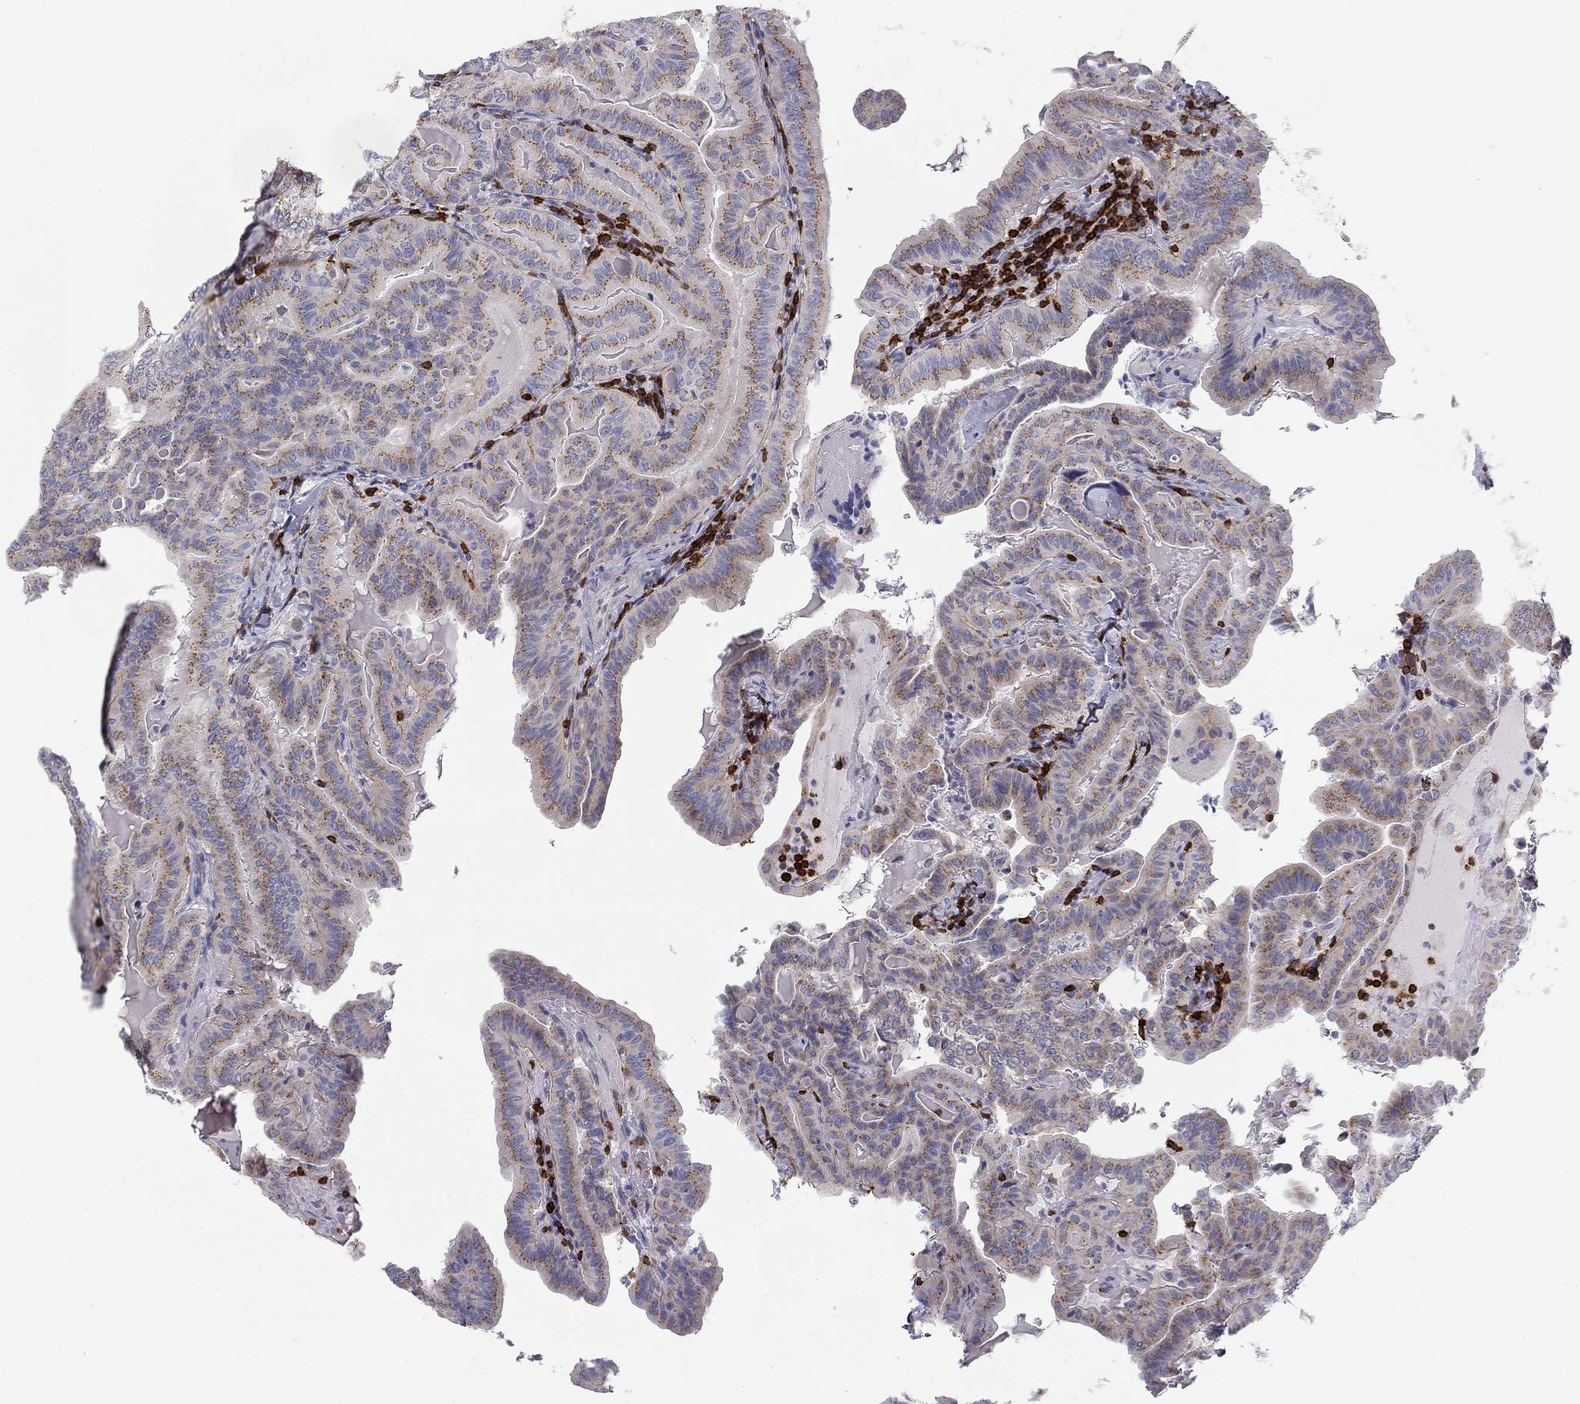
{"staining": {"intensity": "weak", "quantity": "25%-75%", "location": "cytoplasmic/membranous"}, "tissue": "thyroid cancer", "cell_type": "Tumor cells", "image_type": "cancer", "snomed": [{"axis": "morphology", "description": "Papillary adenocarcinoma, NOS"}, {"axis": "topography", "description": "Thyroid gland"}], "caption": "Weak cytoplasmic/membranous protein expression is seen in approximately 25%-75% of tumor cells in thyroid cancer.", "gene": "TRAT1", "patient": {"sex": "female", "age": 68}}